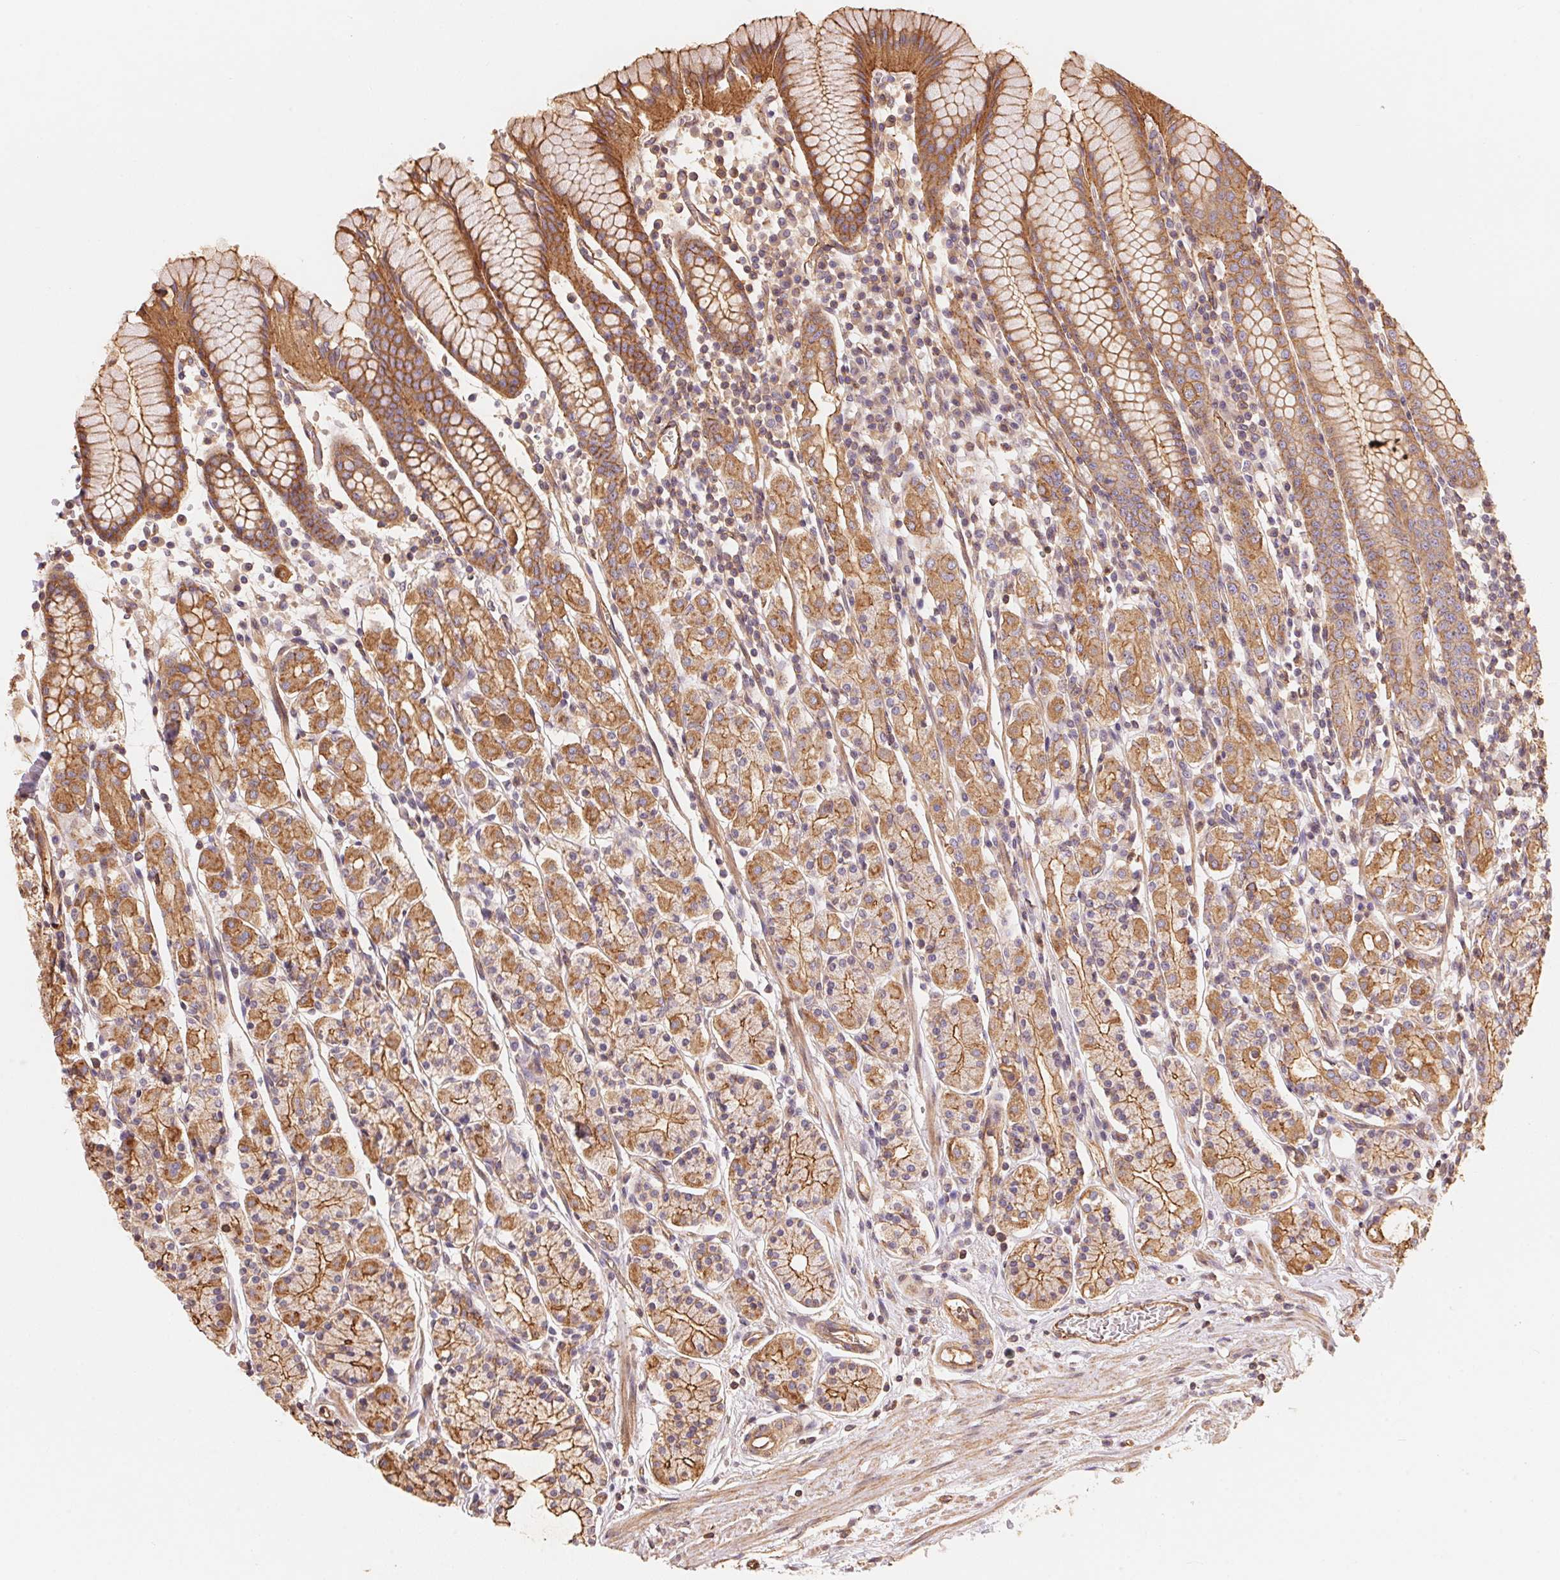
{"staining": {"intensity": "moderate", "quantity": ">75%", "location": "cytoplasmic/membranous"}, "tissue": "stomach", "cell_type": "Glandular cells", "image_type": "normal", "snomed": [{"axis": "morphology", "description": "Normal tissue, NOS"}, {"axis": "topography", "description": "Stomach, upper"}, {"axis": "topography", "description": "Stomach"}], "caption": "Stomach stained with a brown dye exhibits moderate cytoplasmic/membranous positive expression in about >75% of glandular cells.", "gene": "FRAS1", "patient": {"sex": "male", "age": 62}}